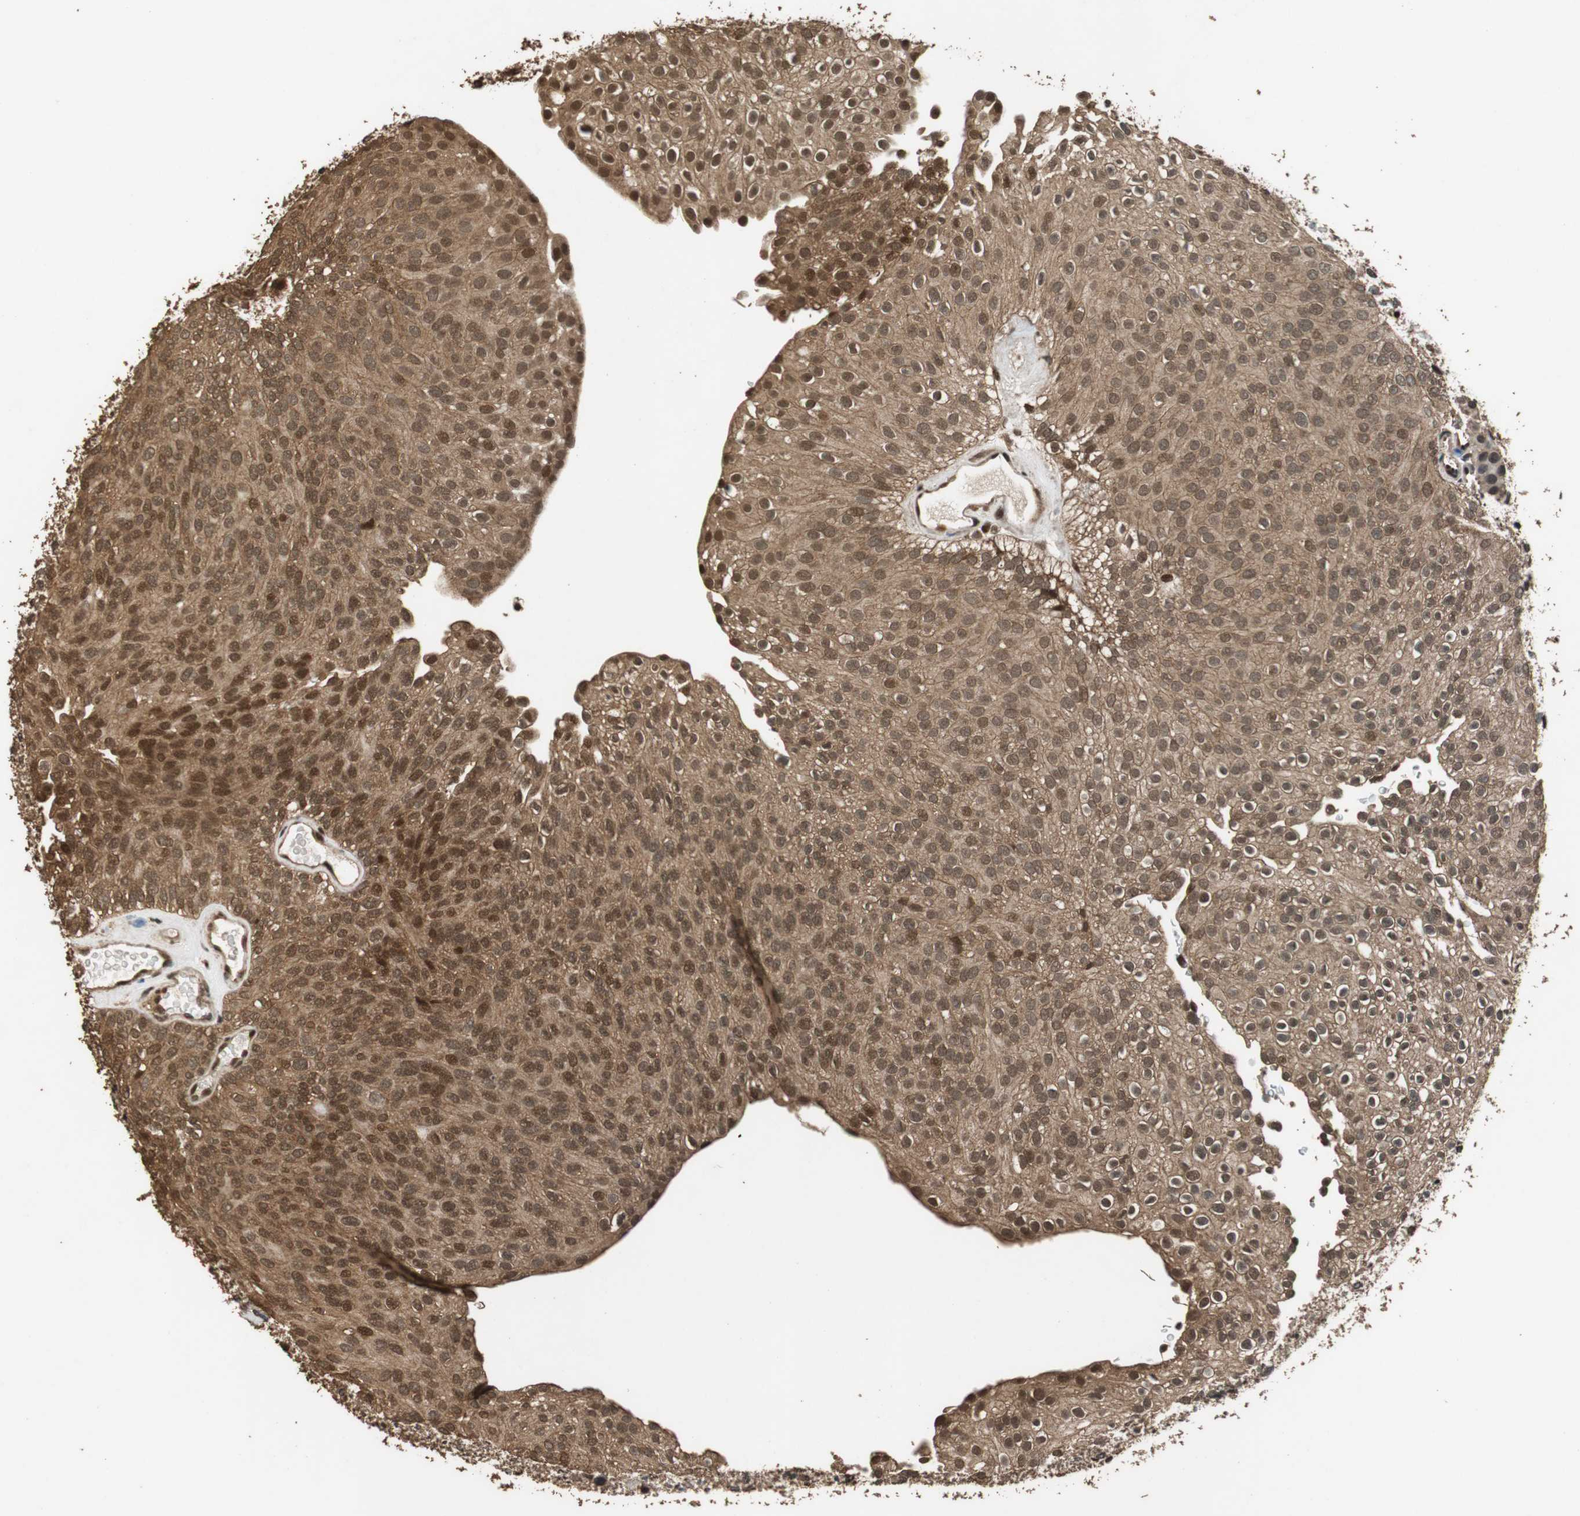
{"staining": {"intensity": "strong", "quantity": ">75%", "location": "cytoplasmic/membranous,nuclear"}, "tissue": "urothelial cancer", "cell_type": "Tumor cells", "image_type": "cancer", "snomed": [{"axis": "morphology", "description": "Urothelial carcinoma, Low grade"}, {"axis": "topography", "description": "Urinary bladder"}], "caption": "A histopathology image showing strong cytoplasmic/membranous and nuclear expression in about >75% of tumor cells in low-grade urothelial carcinoma, as visualized by brown immunohistochemical staining.", "gene": "ZNF18", "patient": {"sex": "male", "age": 78}}